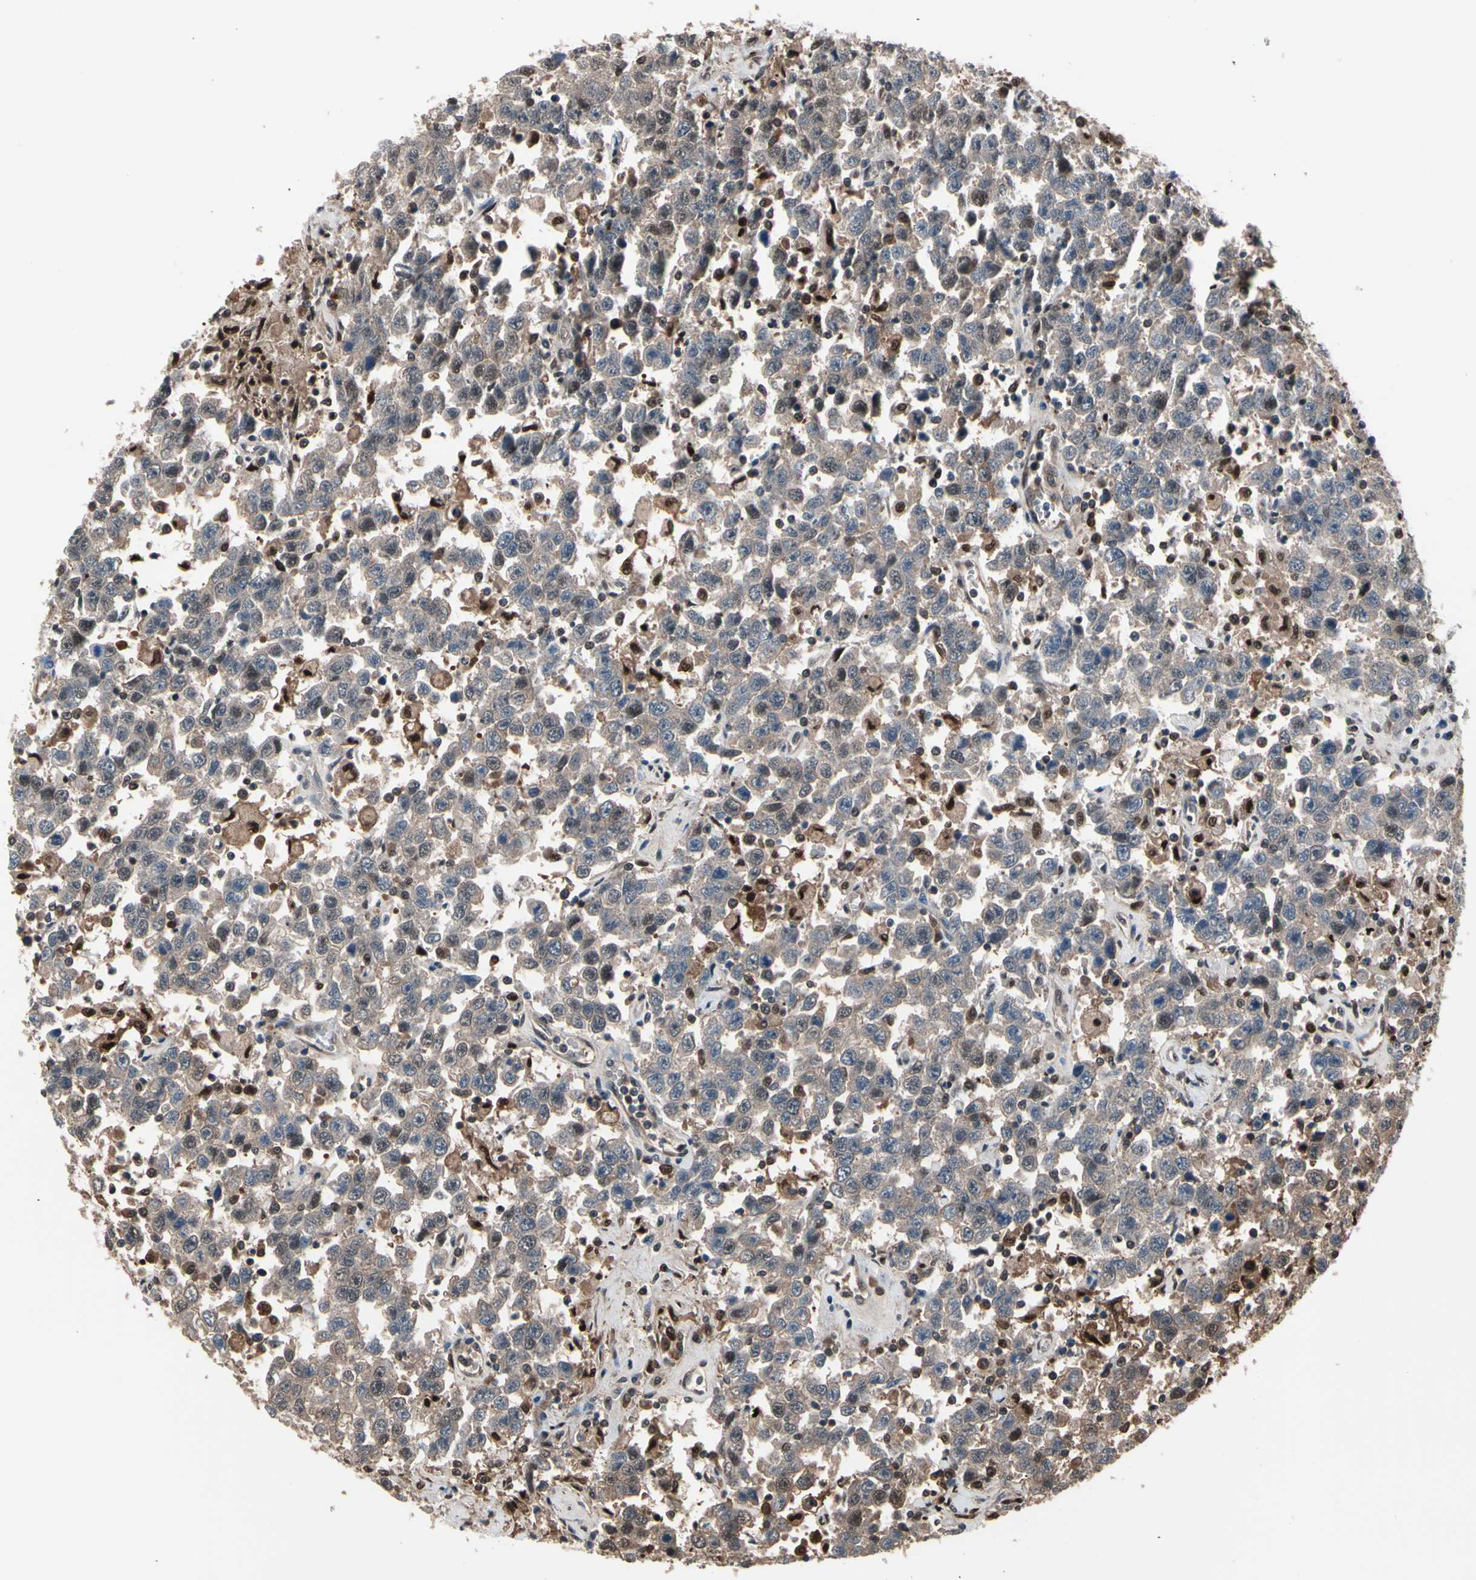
{"staining": {"intensity": "weak", "quantity": ">75%", "location": "cytoplasmic/membranous"}, "tissue": "testis cancer", "cell_type": "Tumor cells", "image_type": "cancer", "snomed": [{"axis": "morphology", "description": "Seminoma, NOS"}, {"axis": "topography", "description": "Testis"}], "caption": "IHC (DAB (3,3'-diaminobenzidine)) staining of human testis cancer (seminoma) exhibits weak cytoplasmic/membranous protein expression in approximately >75% of tumor cells.", "gene": "PSMA2", "patient": {"sex": "male", "age": 41}}